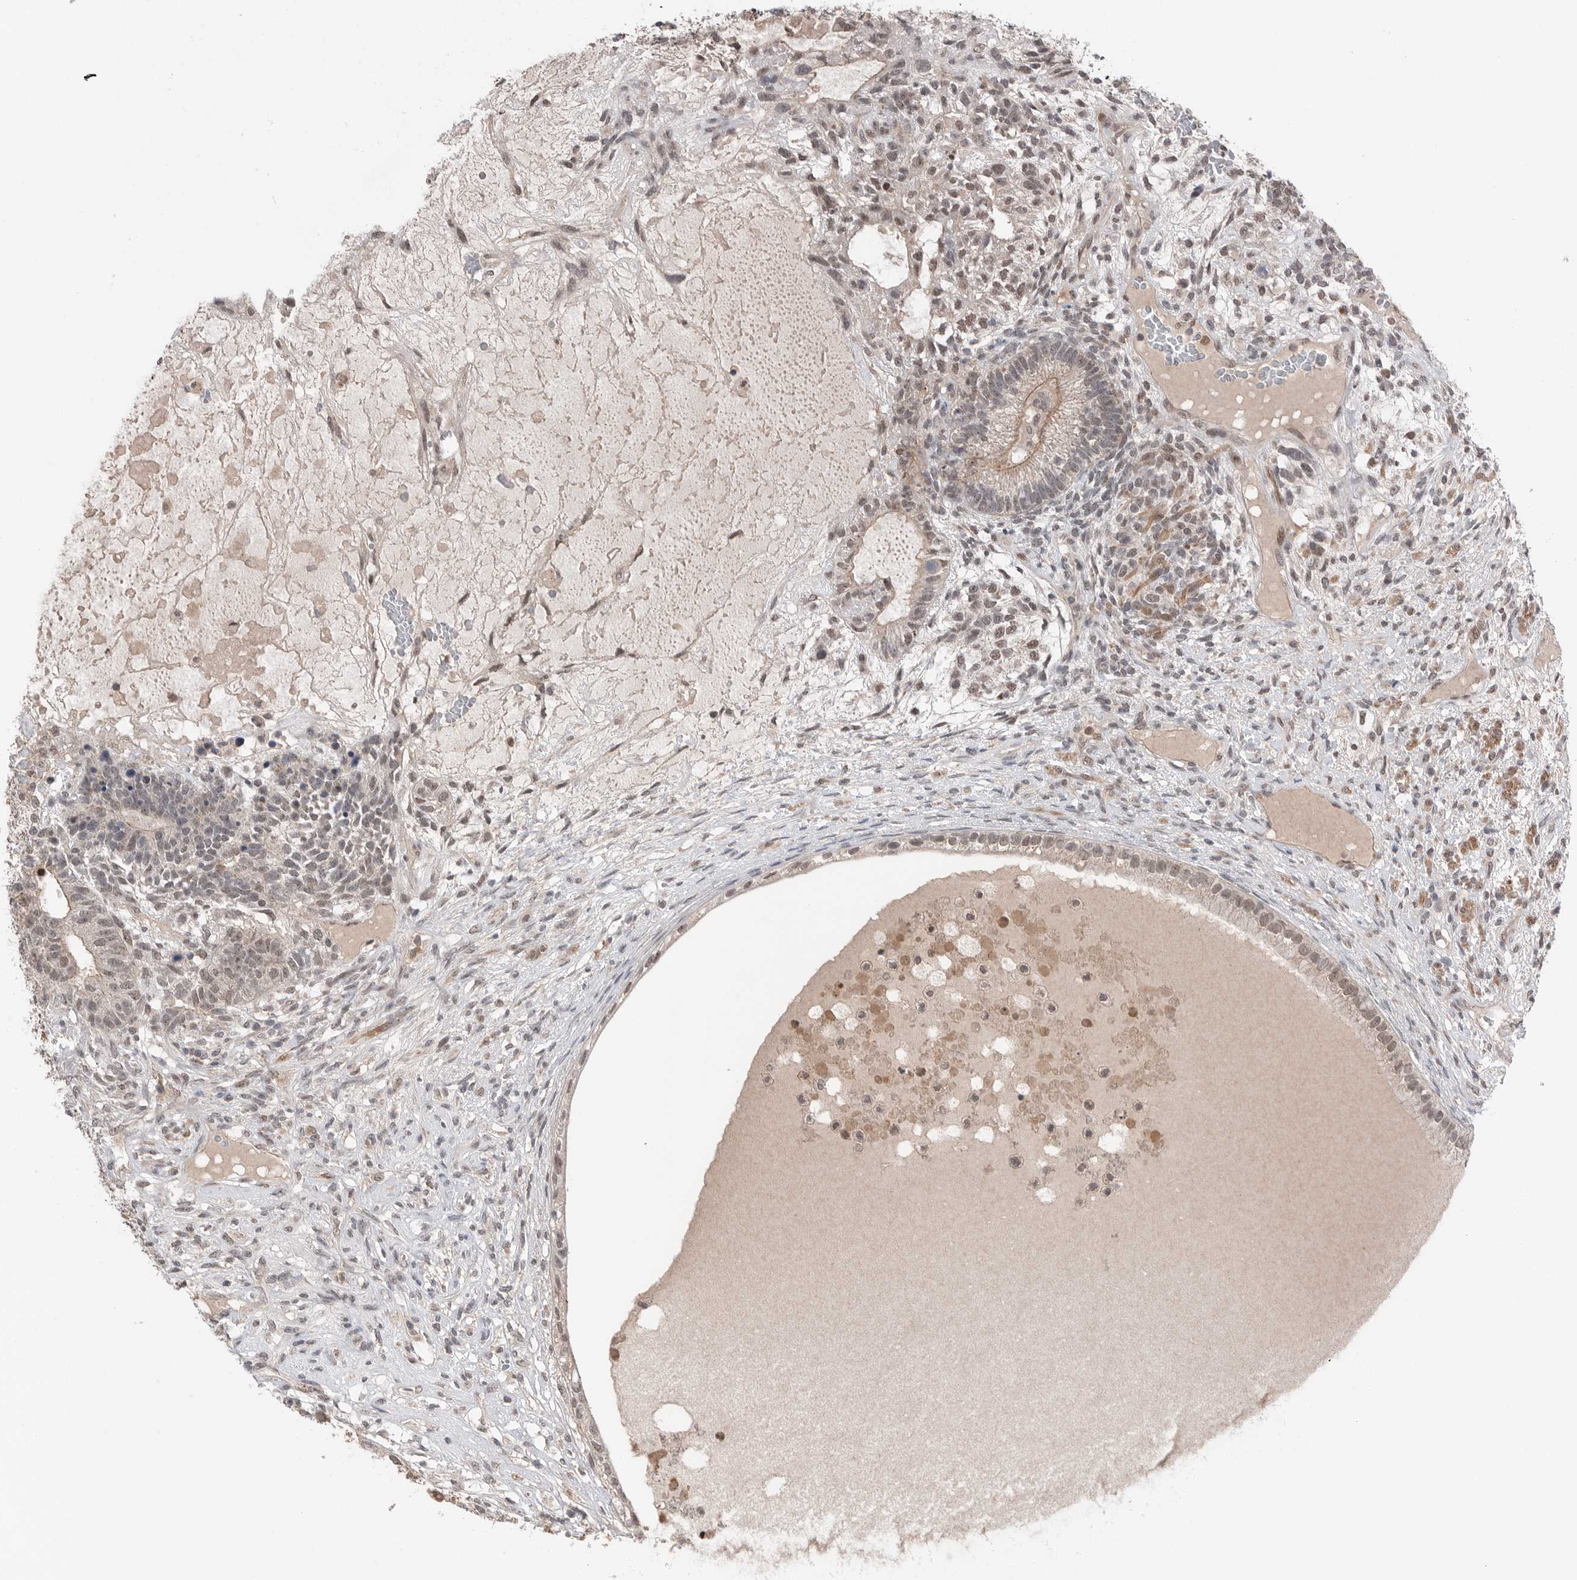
{"staining": {"intensity": "weak", "quantity": "25%-75%", "location": "cytoplasmic/membranous,nuclear"}, "tissue": "testis cancer", "cell_type": "Tumor cells", "image_type": "cancer", "snomed": [{"axis": "morphology", "description": "Seminoma, NOS"}, {"axis": "morphology", "description": "Carcinoma, Embryonal, NOS"}, {"axis": "topography", "description": "Testis"}], "caption": "Testis embryonal carcinoma stained with immunohistochemistry (IHC) displays weak cytoplasmic/membranous and nuclear expression in about 25%-75% of tumor cells.", "gene": "NTAQ1", "patient": {"sex": "male", "age": 28}}